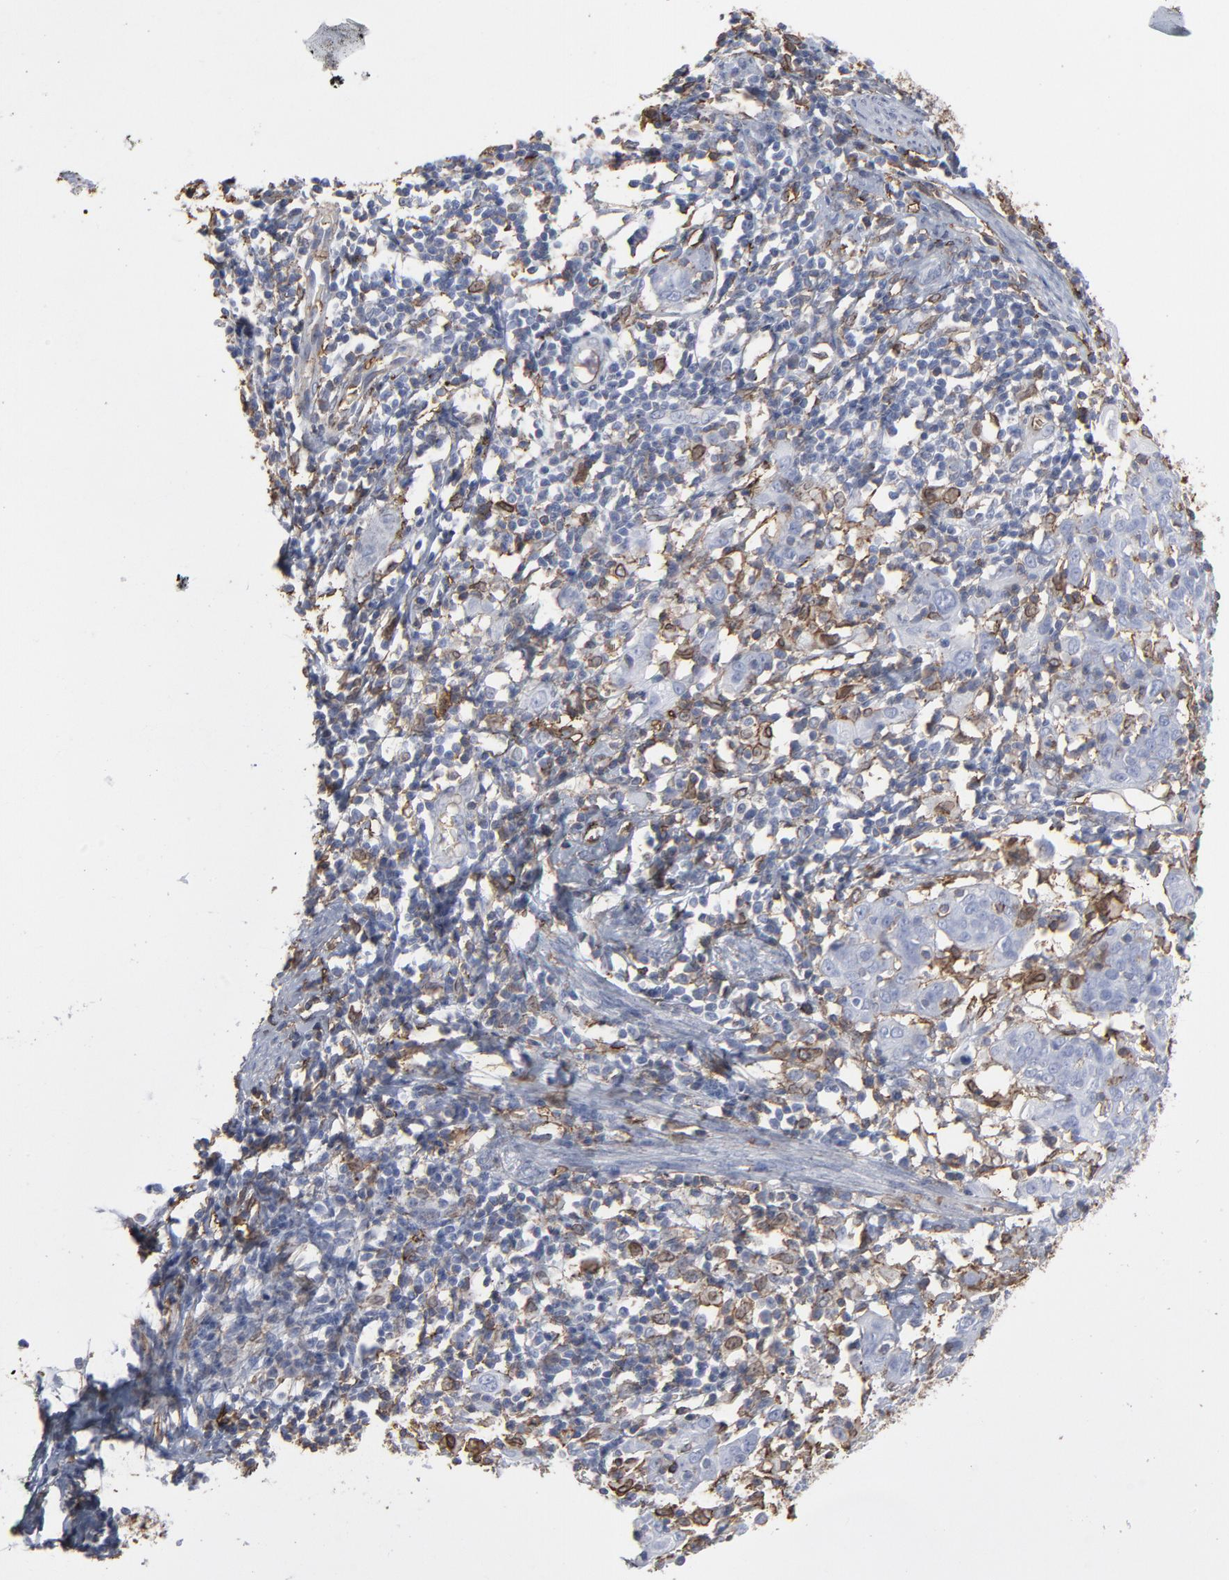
{"staining": {"intensity": "moderate", "quantity": "<25%", "location": "cytoplasmic/membranous"}, "tissue": "cervical cancer", "cell_type": "Tumor cells", "image_type": "cancer", "snomed": [{"axis": "morphology", "description": "Normal tissue, NOS"}, {"axis": "morphology", "description": "Squamous cell carcinoma, NOS"}, {"axis": "topography", "description": "Cervix"}], "caption": "Human cervical cancer stained with a brown dye reveals moderate cytoplasmic/membranous positive expression in approximately <25% of tumor cells.", "gene": "ANXA5", "patient": {"sex": "female", "age": 67}}